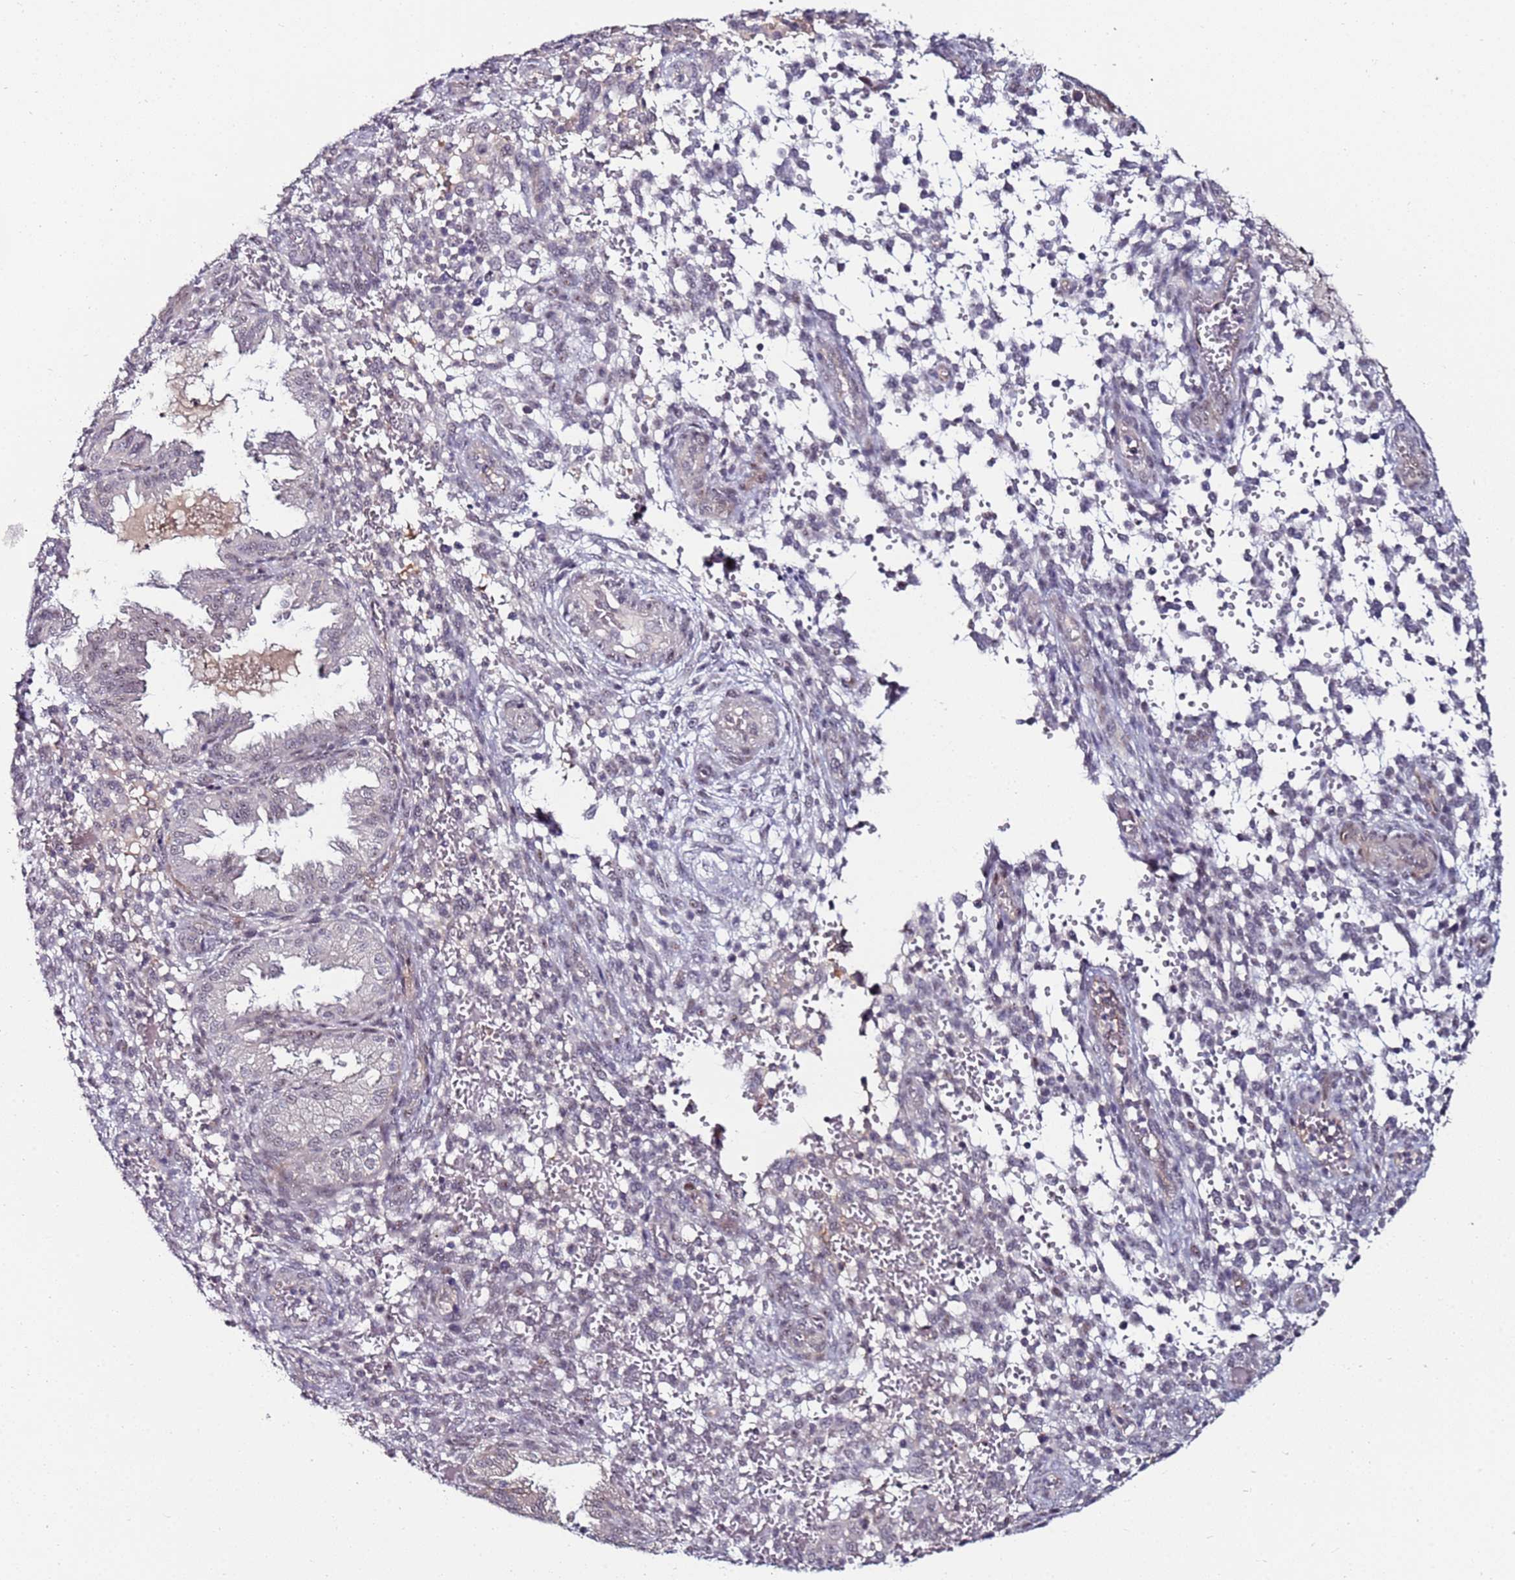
{"staining": {"intensity": "negative", "quantity": "none", "location": "none"}, "tissue": "endometrium", "cell_type": "Cells in endometrial stroma", "image_type": "normal", "snomed": [{"axis": "morphology", "description": "Normal tissue, NOS"}, {"axis": "topography", "description": "Endometrium"}], "caption": "Immunohistochemical staining of normal human endometrium demonstrates no significant expression in cells in endometrial stroma.", "gene": "DUSP28", "patient": {"sex": "female", "age": 33}}